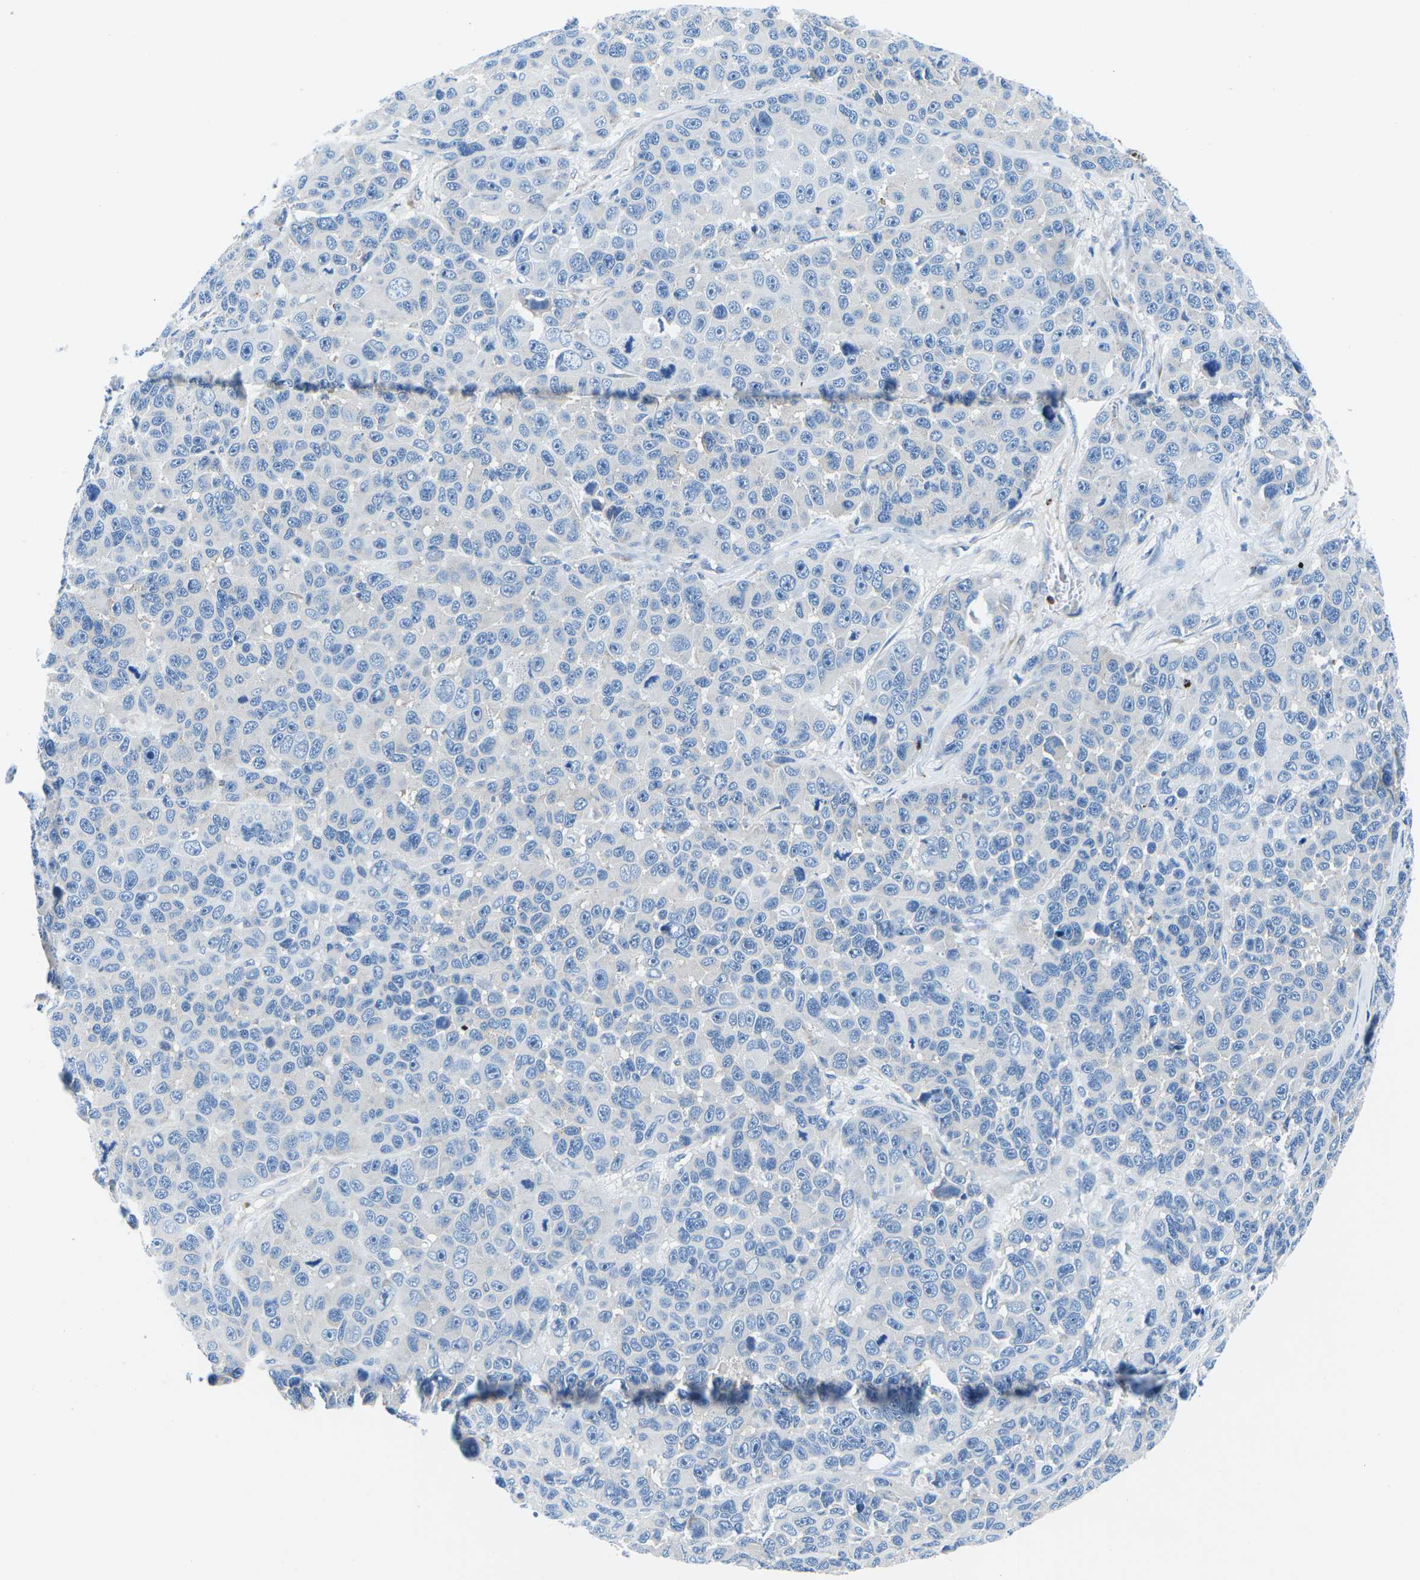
{"staining": {"intensity": "negative", "quantity": "none", "location": "none"}, "tissue": "melanoma", "cell_type": "Tumor cells", "image_type": "cancer", "snomed": [{"axis": "morphology", "description": "Malignant melanoma, NOS"}, {"axis": "topography", "description": "Skin"}], "caption": "Histopathology image shows no protein expression in tumor cells of melanoma tissue. (DAB (3,3'-diaminobenzidine) IHC, high magnification).", "gene": "MC4R", "patient": {"sex": "male", "age": 53}}